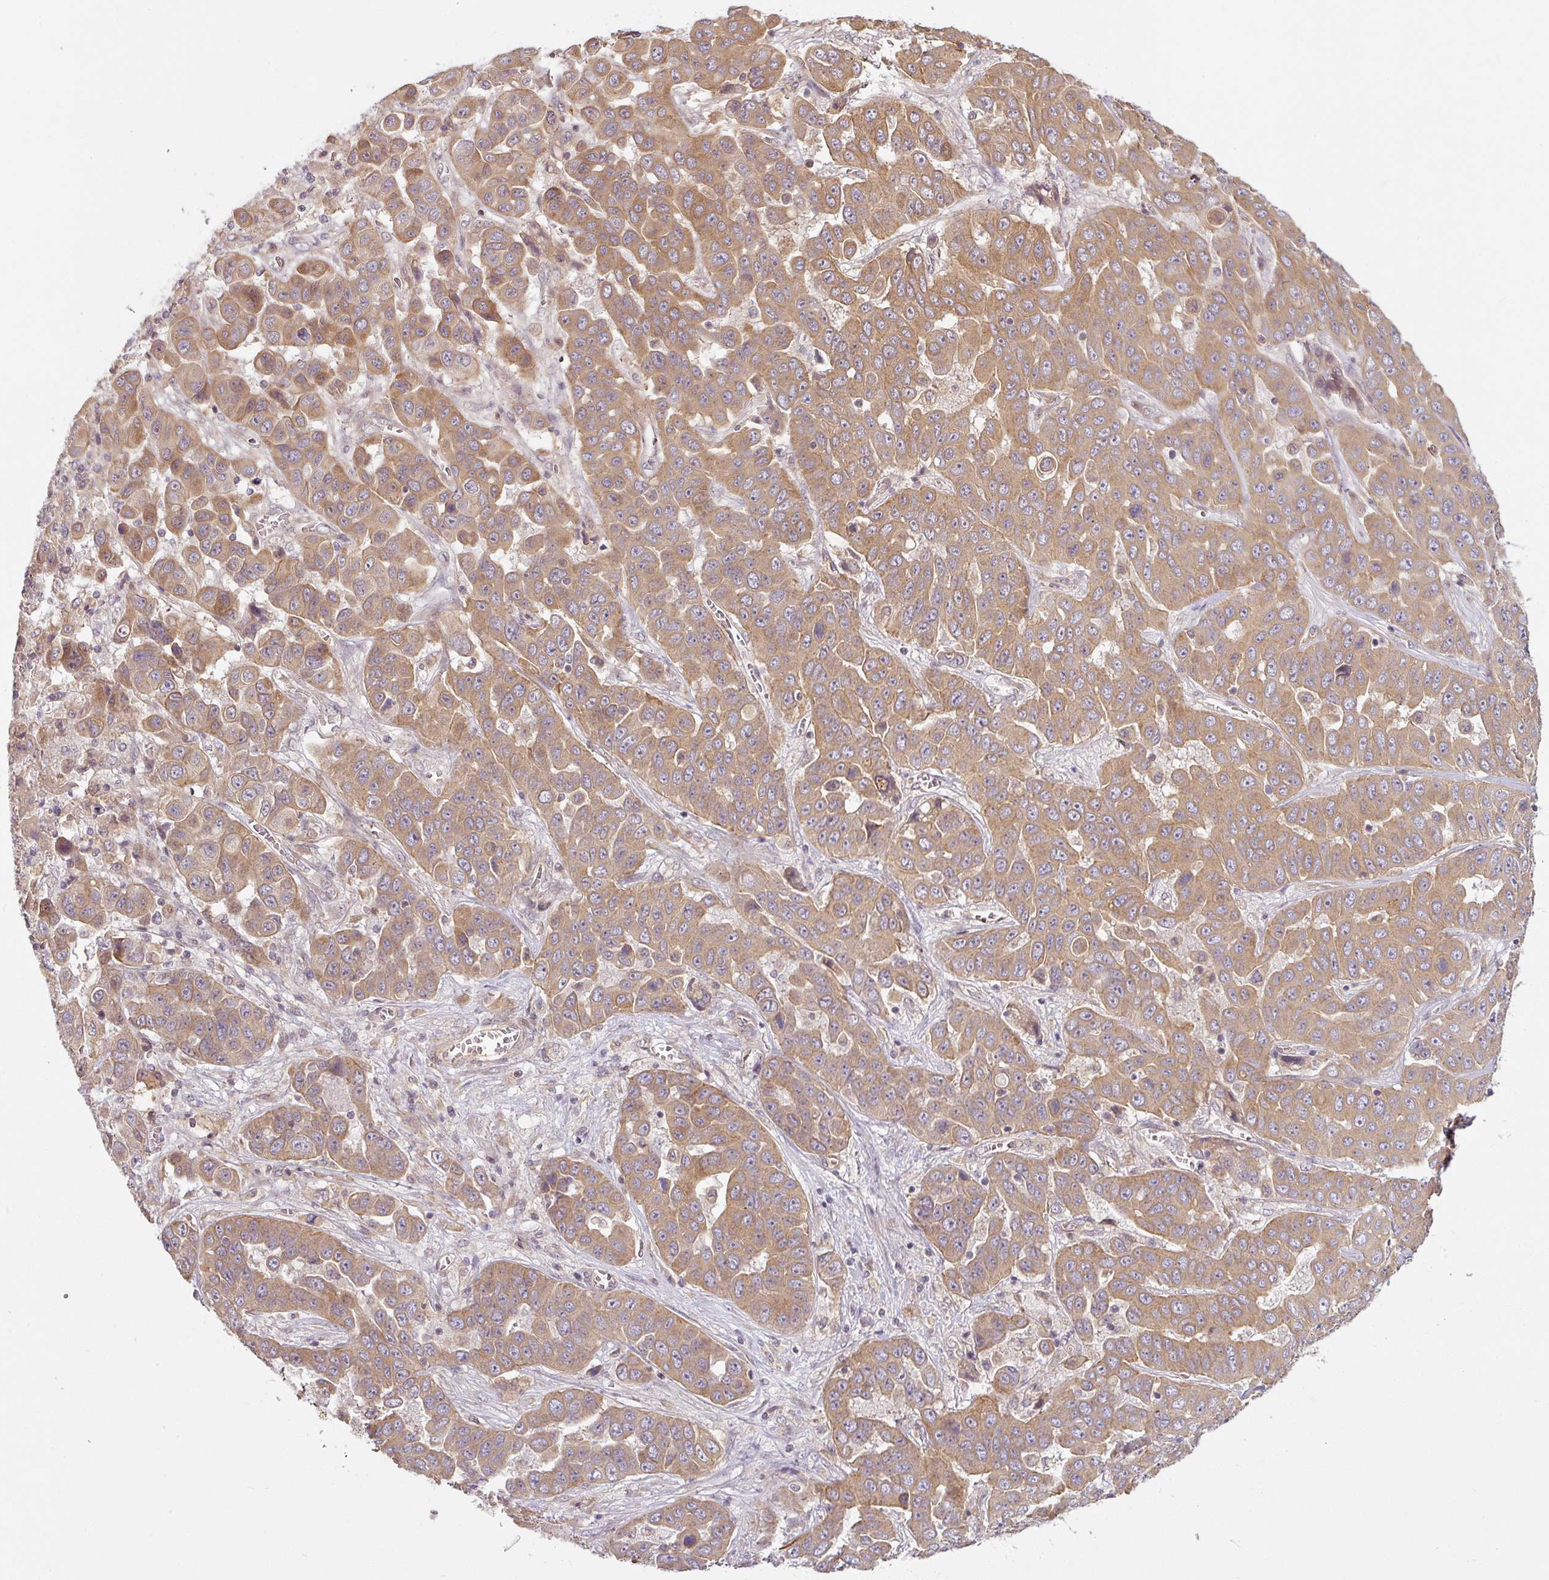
{"staining": {"intensity": "moderate", "quantity": ">75%", "location": "cytoplasmic/membranous"}, "tissue": "liver cancer", "cell_type": "Tumor cells", "image_type": "cancer", "snomed": [{"axis": "morphology", "description": "Cholangiocarcinoma"}, {"axis": "topography", "description": "Liver"}], "caption": "A photomicrograph showing moderate cytoplasmic/membranous expression in about >75% of tumor cells in liver cancer, as visualized by brown immunohistochemical staining.", "gene": "RNF31", "patient": {"sex": "female", "age": 52}}